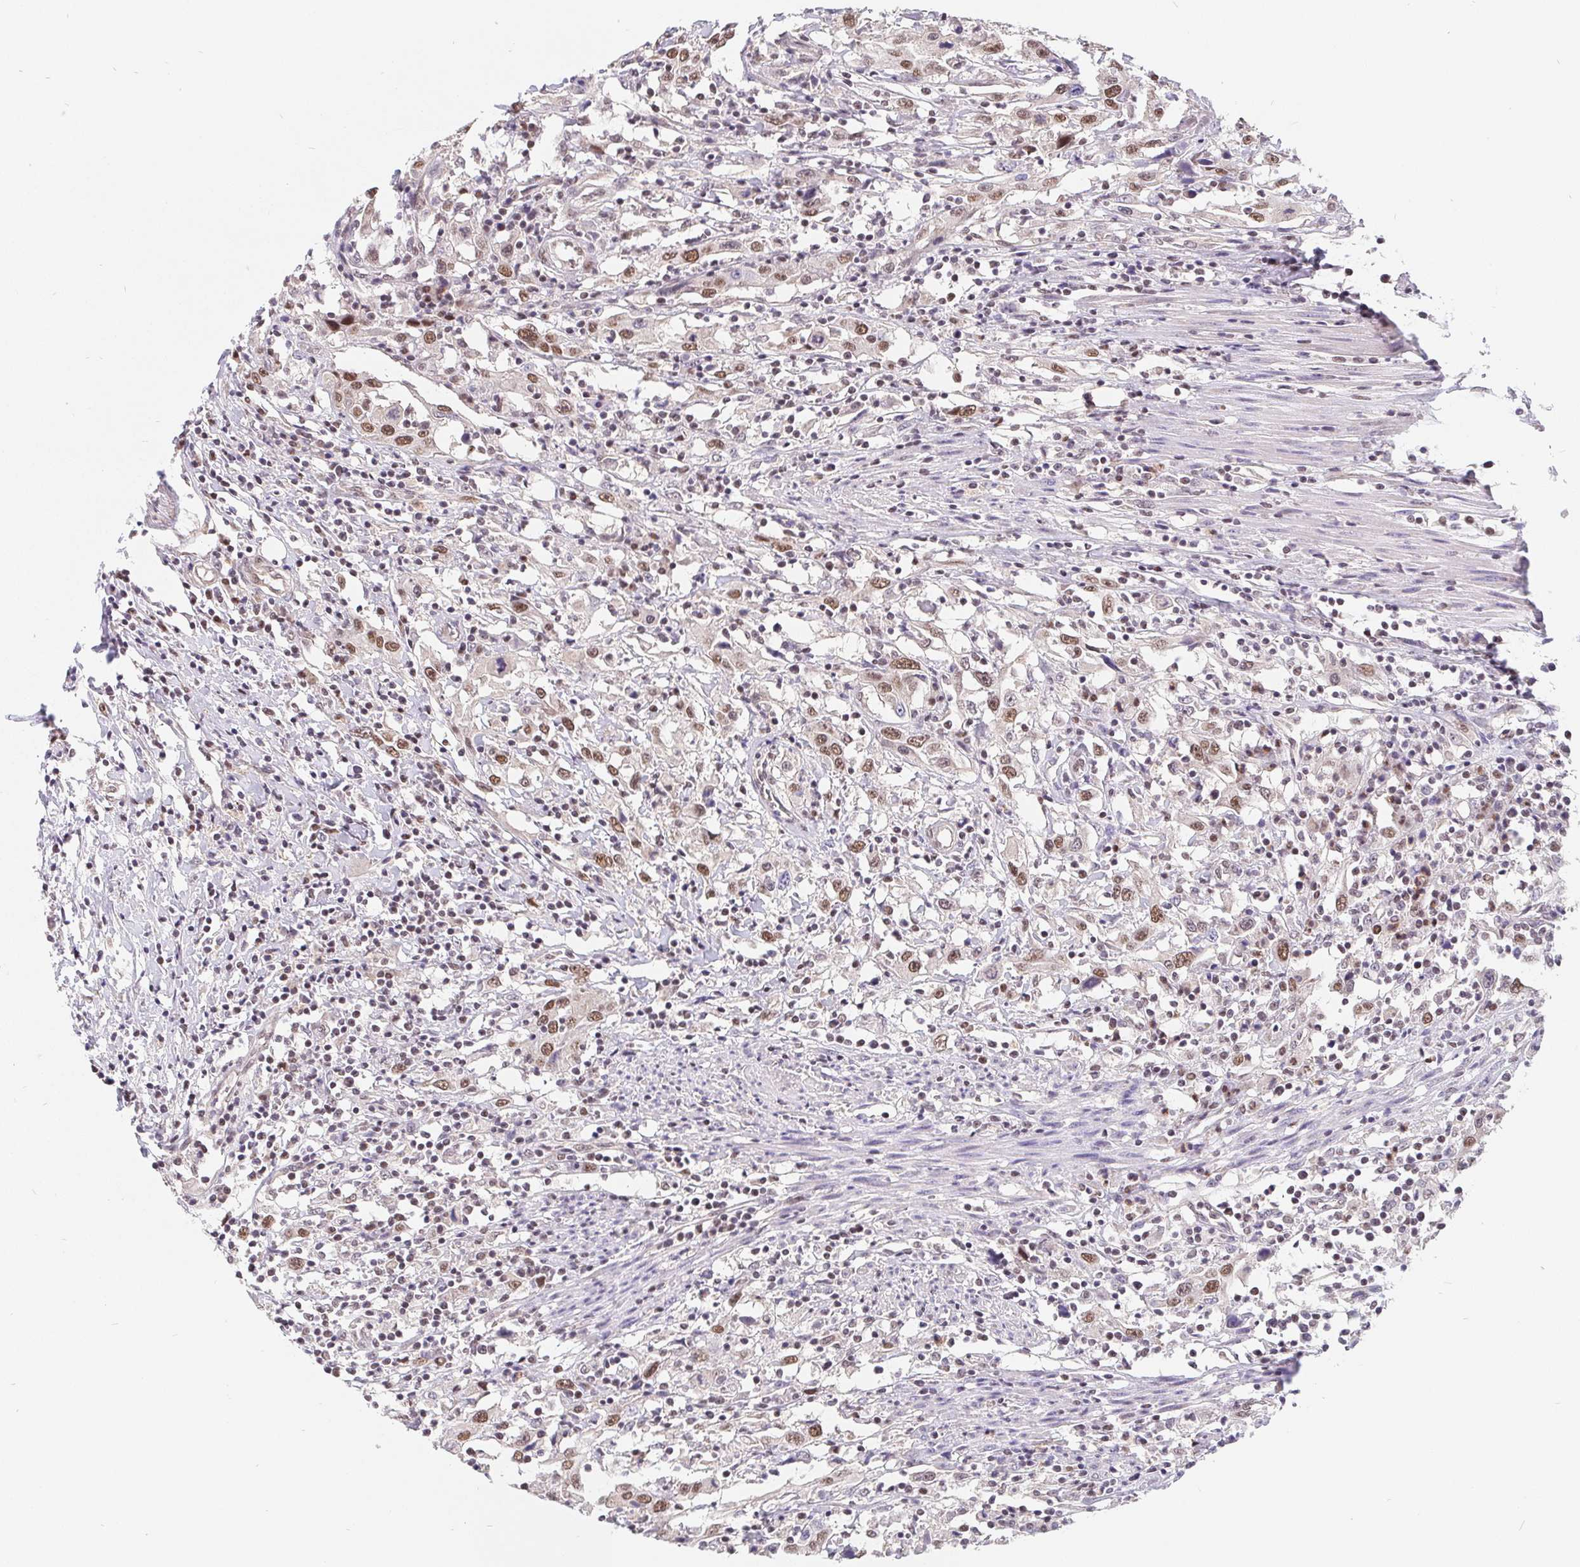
{"staining": {"intensity": "moderate", "quantity": ">75%", "location": "nuclear"}, "tissue": "urothelial cancer", "cell_type": "Tumor cells", "image_type": "cancer", "snomed": [{"axis": "morphology", "description": "Urothelial carcinoma, High grade"}, {"axis": "topography", "description": "Urinary bladder"}], "caption": "Immunohistochemical staining of human urothelial carcinoma (high-grade) displays moderate nuclear protein positivity in approximately >75% of tumor cells.", "gene": "POU2F1", "patient": {"sex": "male", "age": 61}}